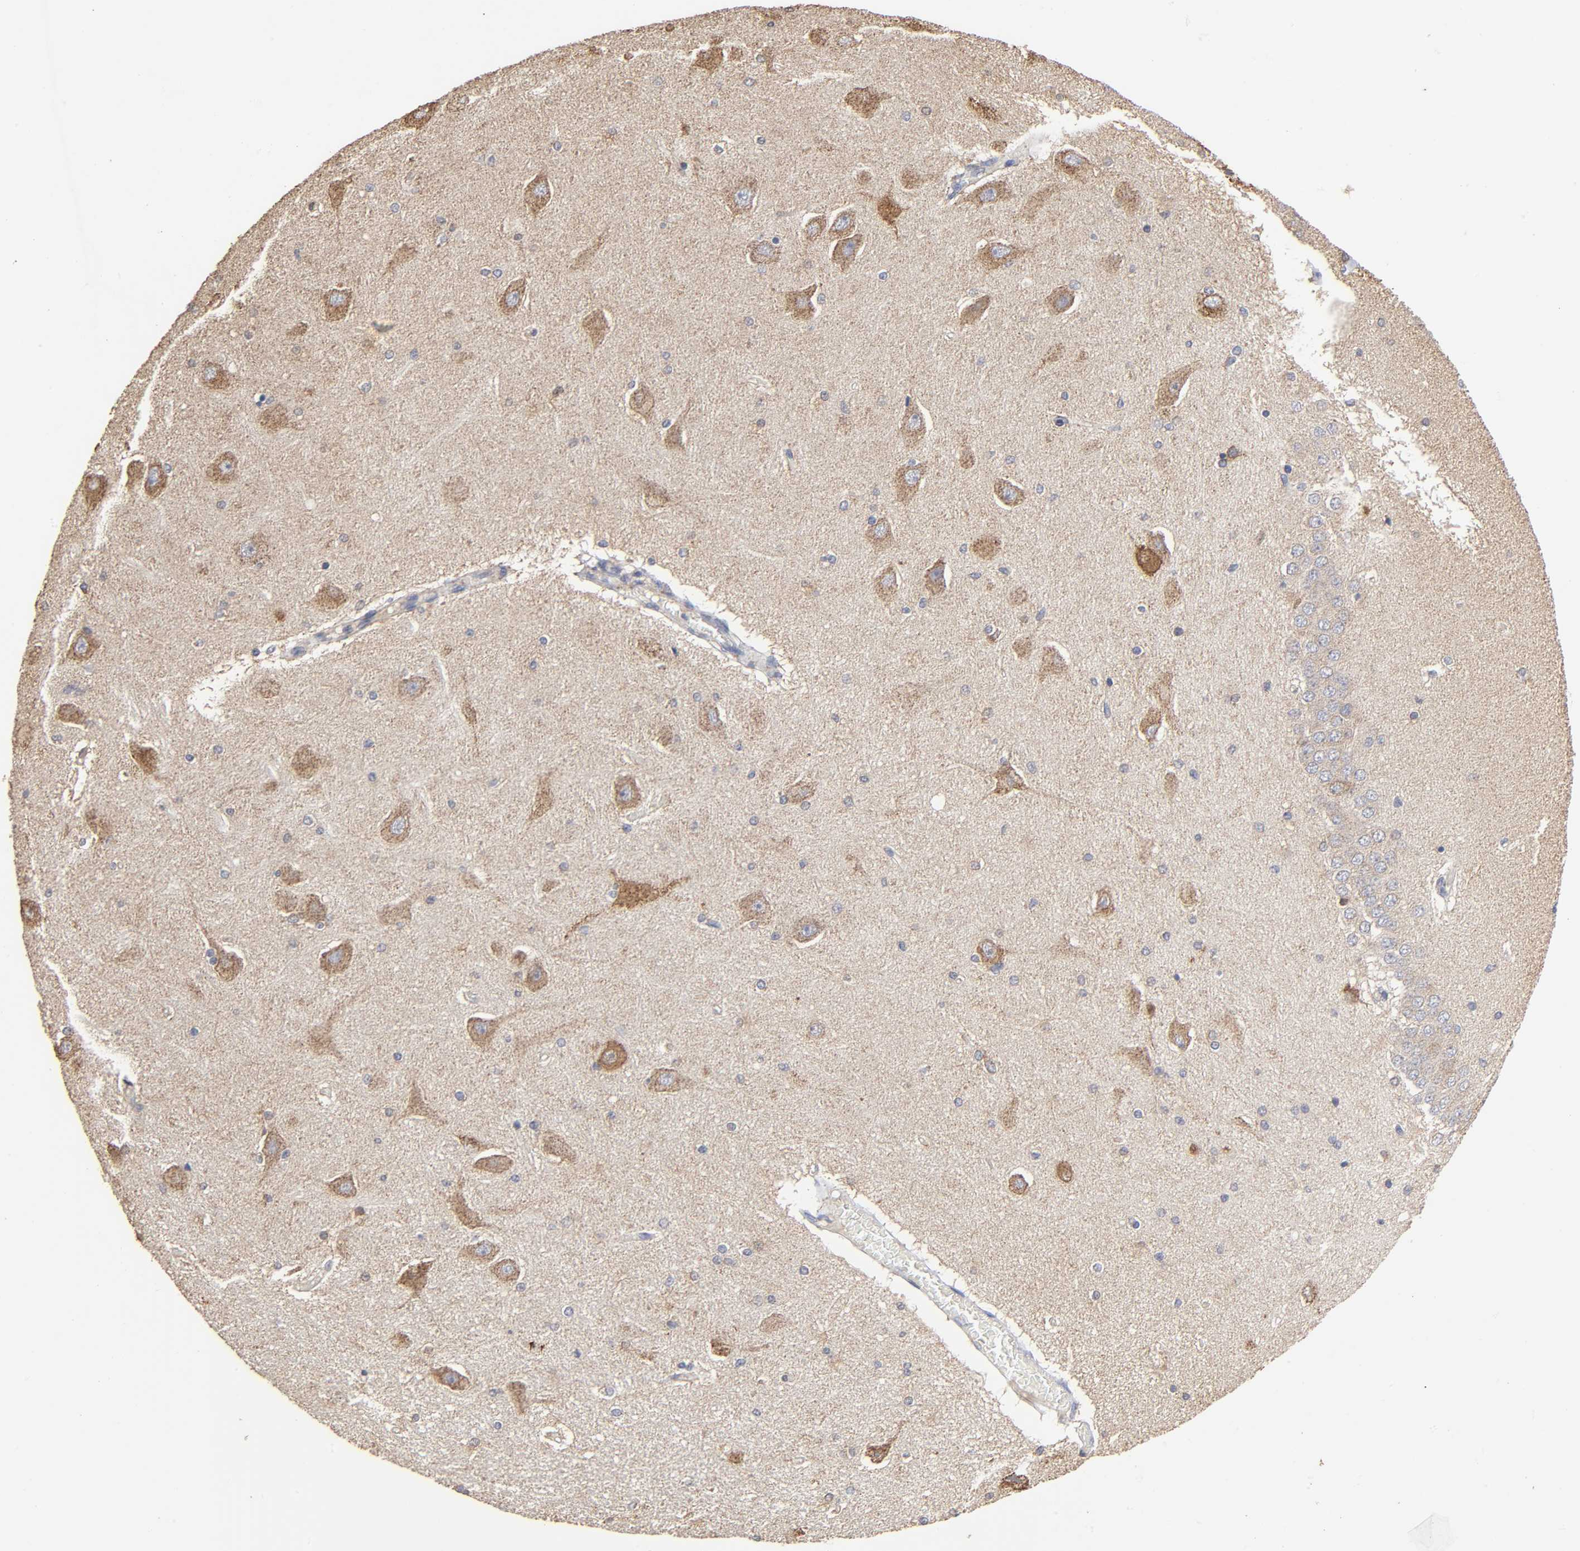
{"staining": {"intensity": "negative", "quantity": "none", "location": "none"}, "tissue": "hippocampus", "cell_type": "Glial cells", "image_type": "normal", "snomed": [{"axis": "morphology", "description": "Normal tissue, NOS"}, {"axis": "topography", "description": "Hippocampus"}], "caption": "A high-resolution photomicrograph shows immunohistochemistry (IHC) staining of benign hippocampus, which displays no significant expression in glial cells.", "gene": "CYCS", "patient": {"sex": "female", "age": 54}}